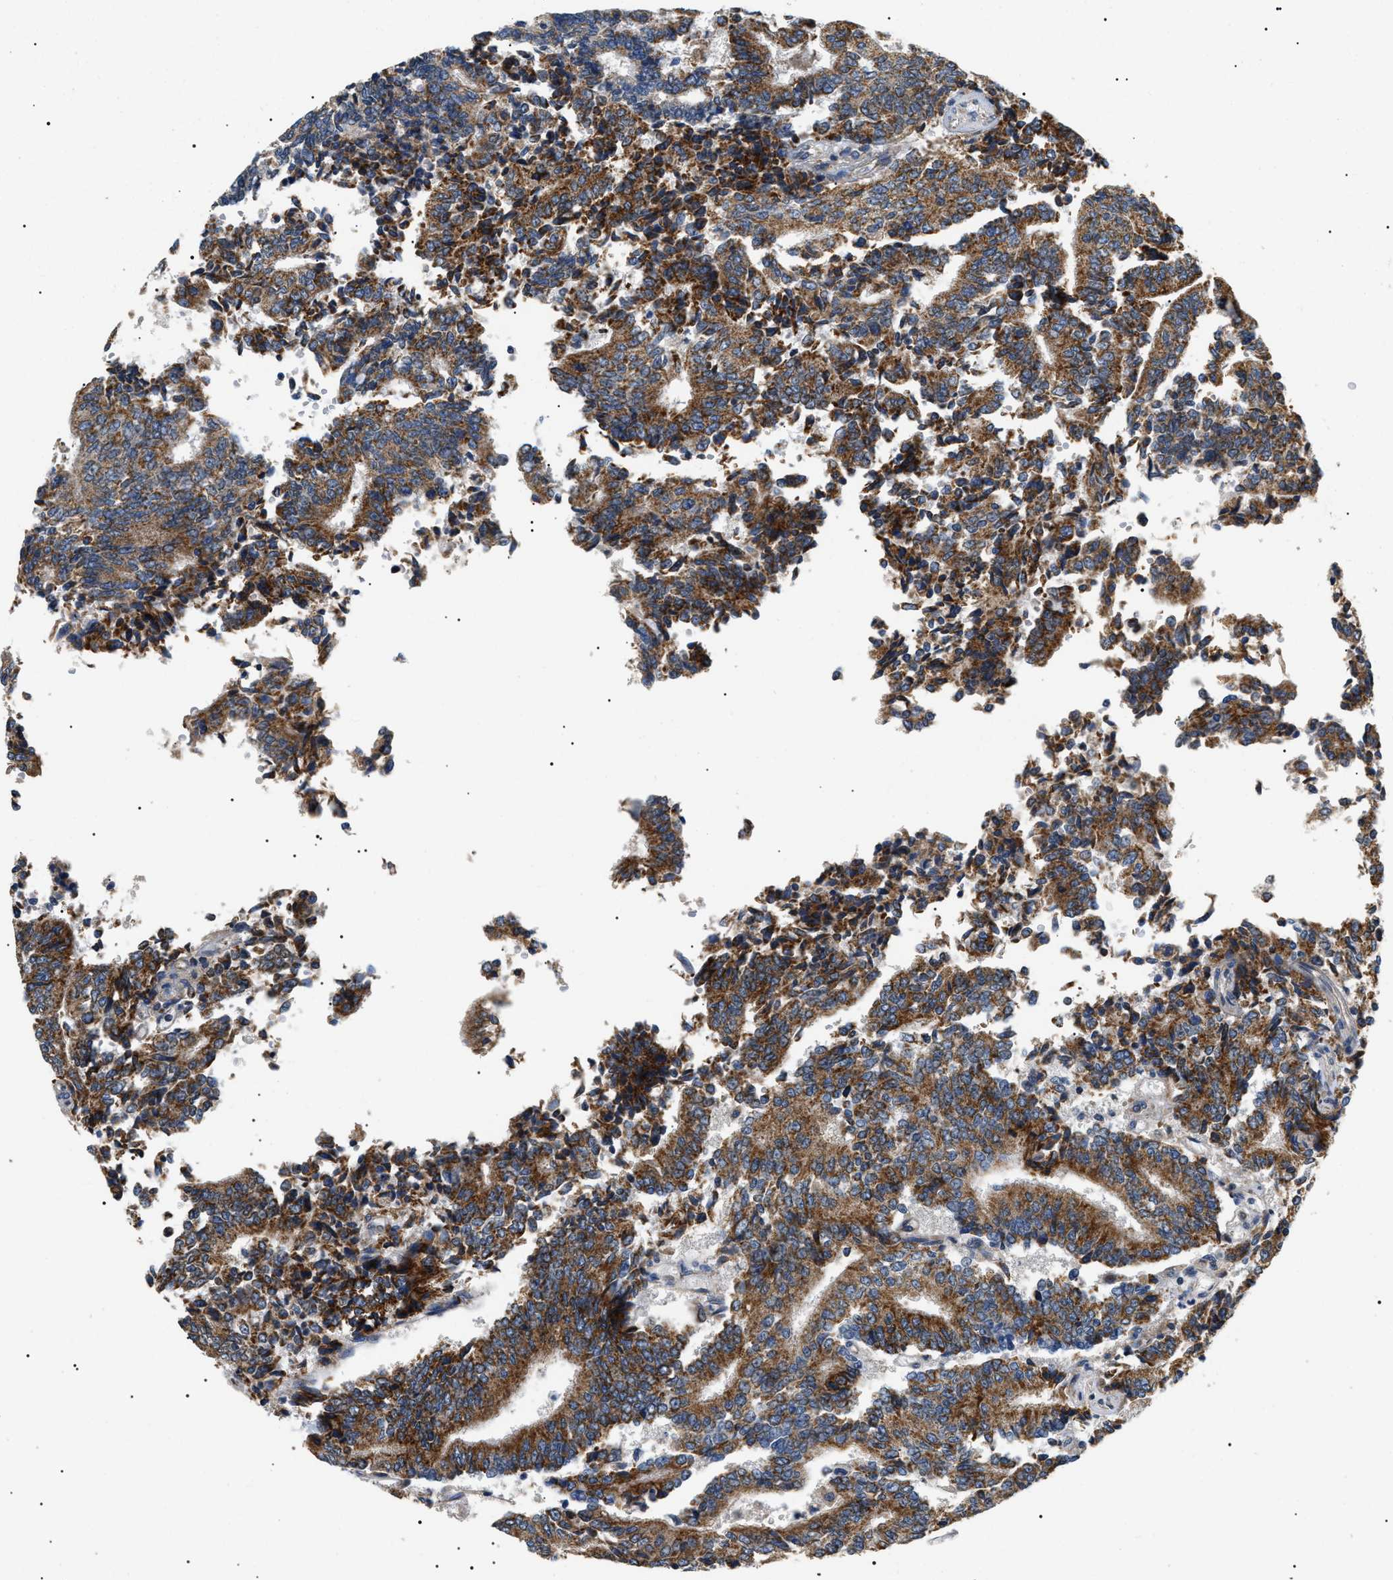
{"staining": {"intensity": "moderate", "quantity": ">75%", "location": "cytoplasmic/membranous"}, "tissue": "prostate cancer", "cell_type": "Tumor cells", "image_type": "cancer", "snomed": [{"axis": "morphology", "description": "Normal tissue, NOS"}, {"axis": "morphology", "description": "Adenocarcinoma, High grade"}, {"axis": "topography", "description": "Prostate"}, {"axis": "topography", "description": "Seminal veicle"}], "caption": "Protein analysis of prostate cancer (adenocarcinoma (high-grade)) tissue demonstrates moderate cytoplasmic/membranous positivity in approximately >75% of tumor cells.", "gene": "TOMM6", "patient": {"sex": "male", "age": 55}}